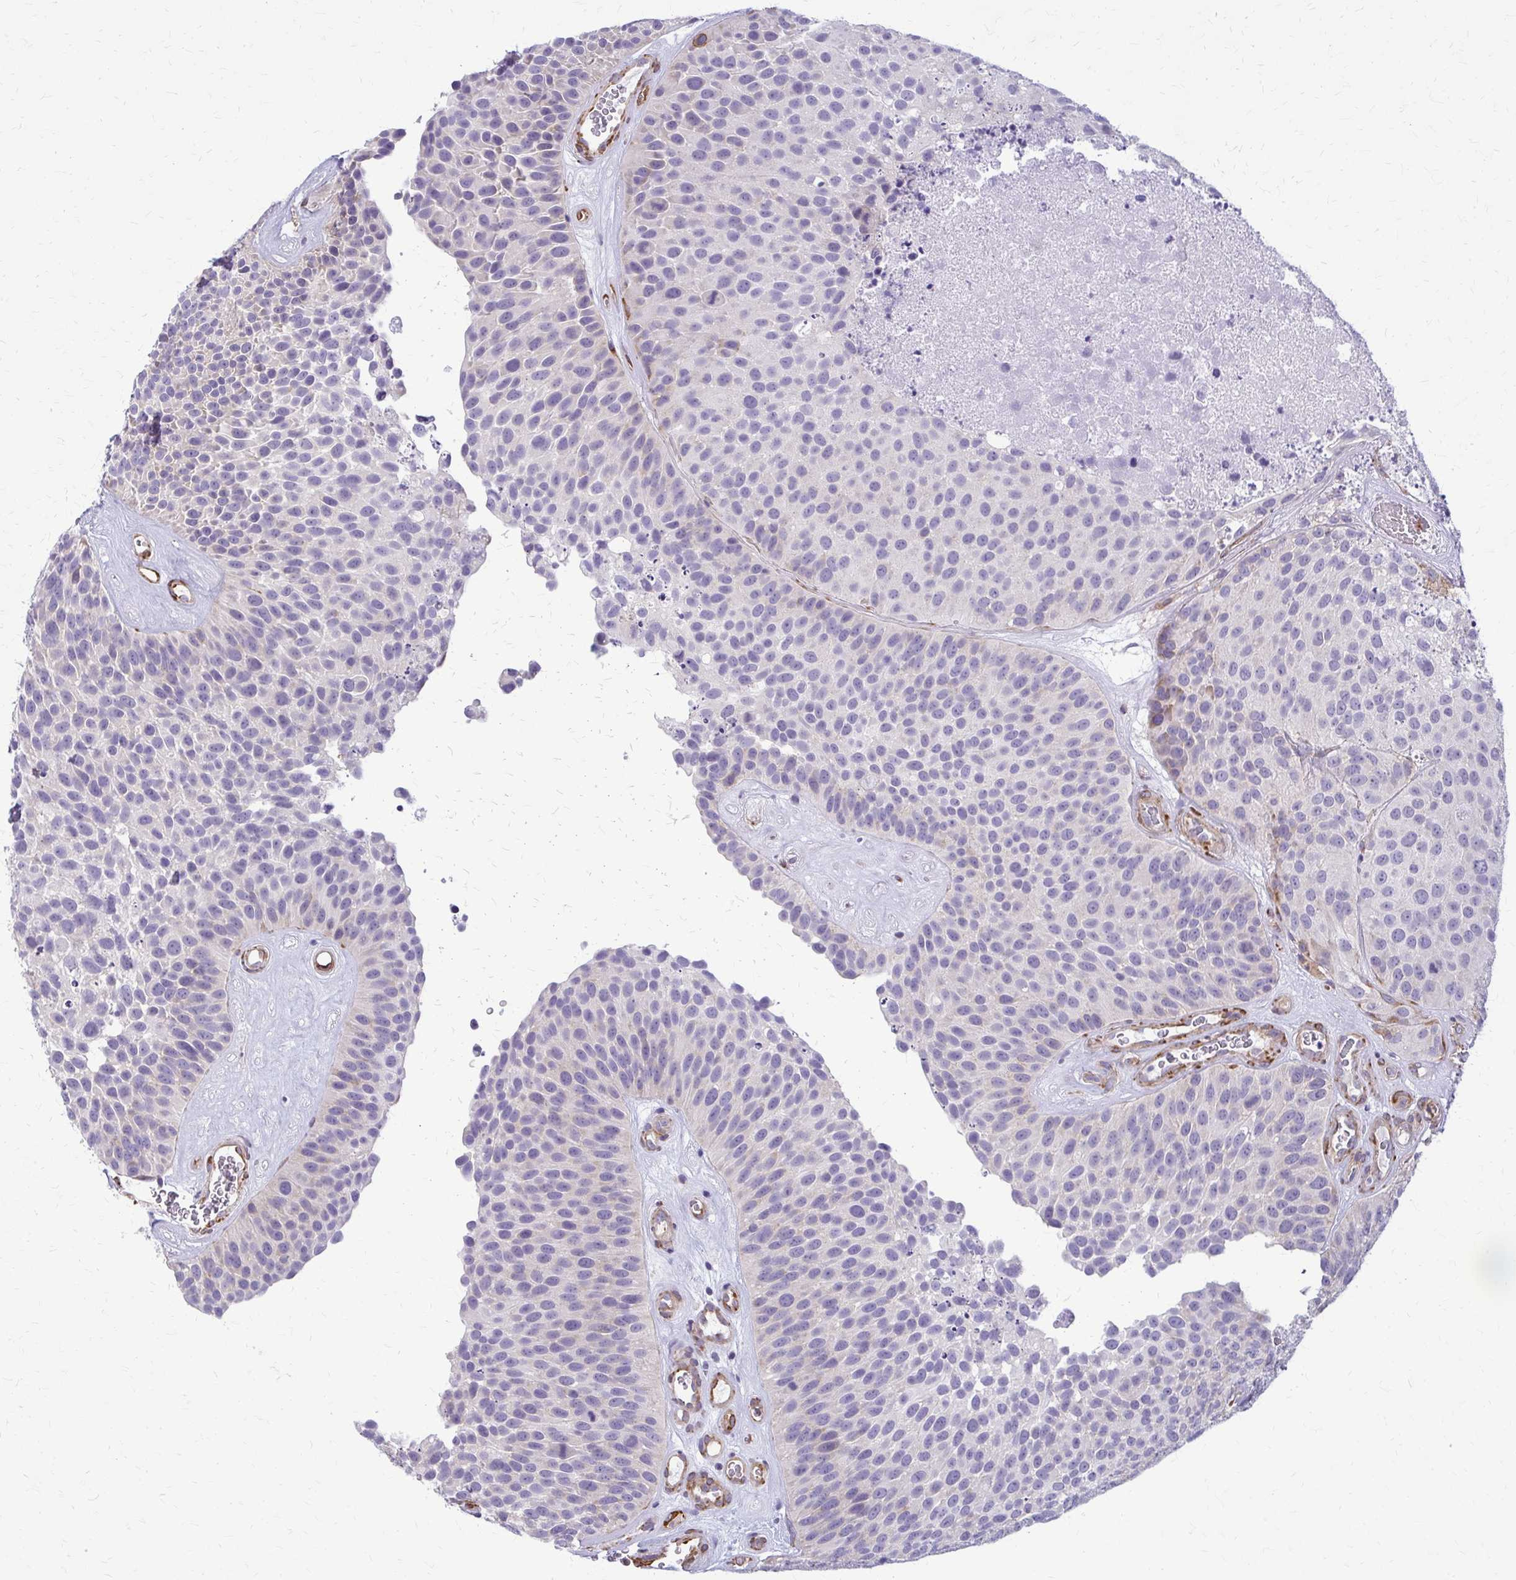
{"staining": {"intensity": "negative", "quantity": "none", "location": "none"}, "tissue": "urothelial cancer", "cell_type": "Tumor cells", "image_type": "cancer", "snomed": [{"axis": "morphology", "description": "Urothelial carcinoma, Low grade"}, {"axis": "topography", "description": "Urinary bladder"}], "caption": "The immunohistochemistry histopathology image has no significant positivity in tumor cells of urothelial carcinoma (low-grade) tissue. The staining was performed using DAB (3,3'-diaminobenzidine) to visualize the protein expression in brown, while the nuclei were stained in blue with hematoxylin (Magnification: 20x).", "gene": "DEPP1", "patient": {"sex": "male", "age": 76}}